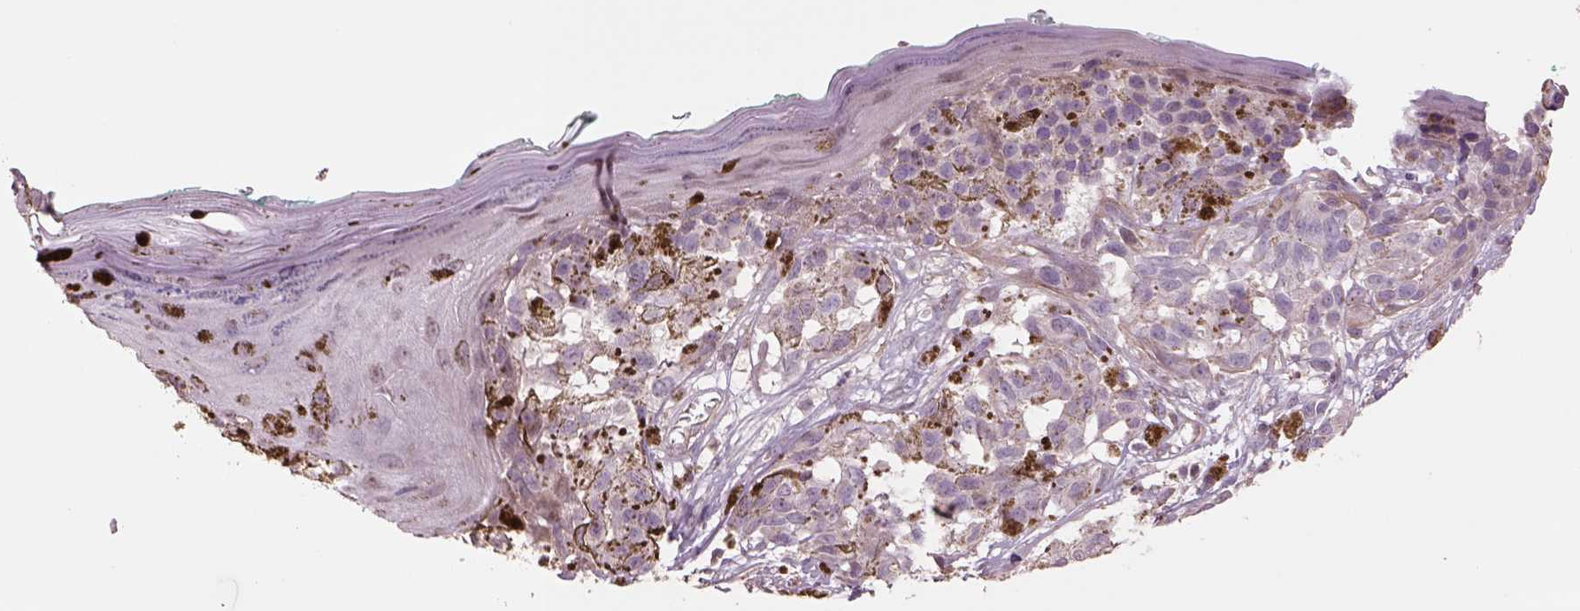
{"staining": {"intensity": "weak", "quantity": "<25%", "location": "cytoplasmic/membranous"}, "tissue": "melanoma", "cell_type": "Tumor cells", "image_type": "cancer", "snomed": [{"axis": "morphology", "description": "Malignant melanoma, NOS"}, {"axis": "topography", "description": "Skin"}], "caption": "DAB immunohistochemical staining of human melanoma demonstrates no significant positivity in tumor cells.", "gene": "LIN7A", "patient": {"sex": "female", "age": 38}}